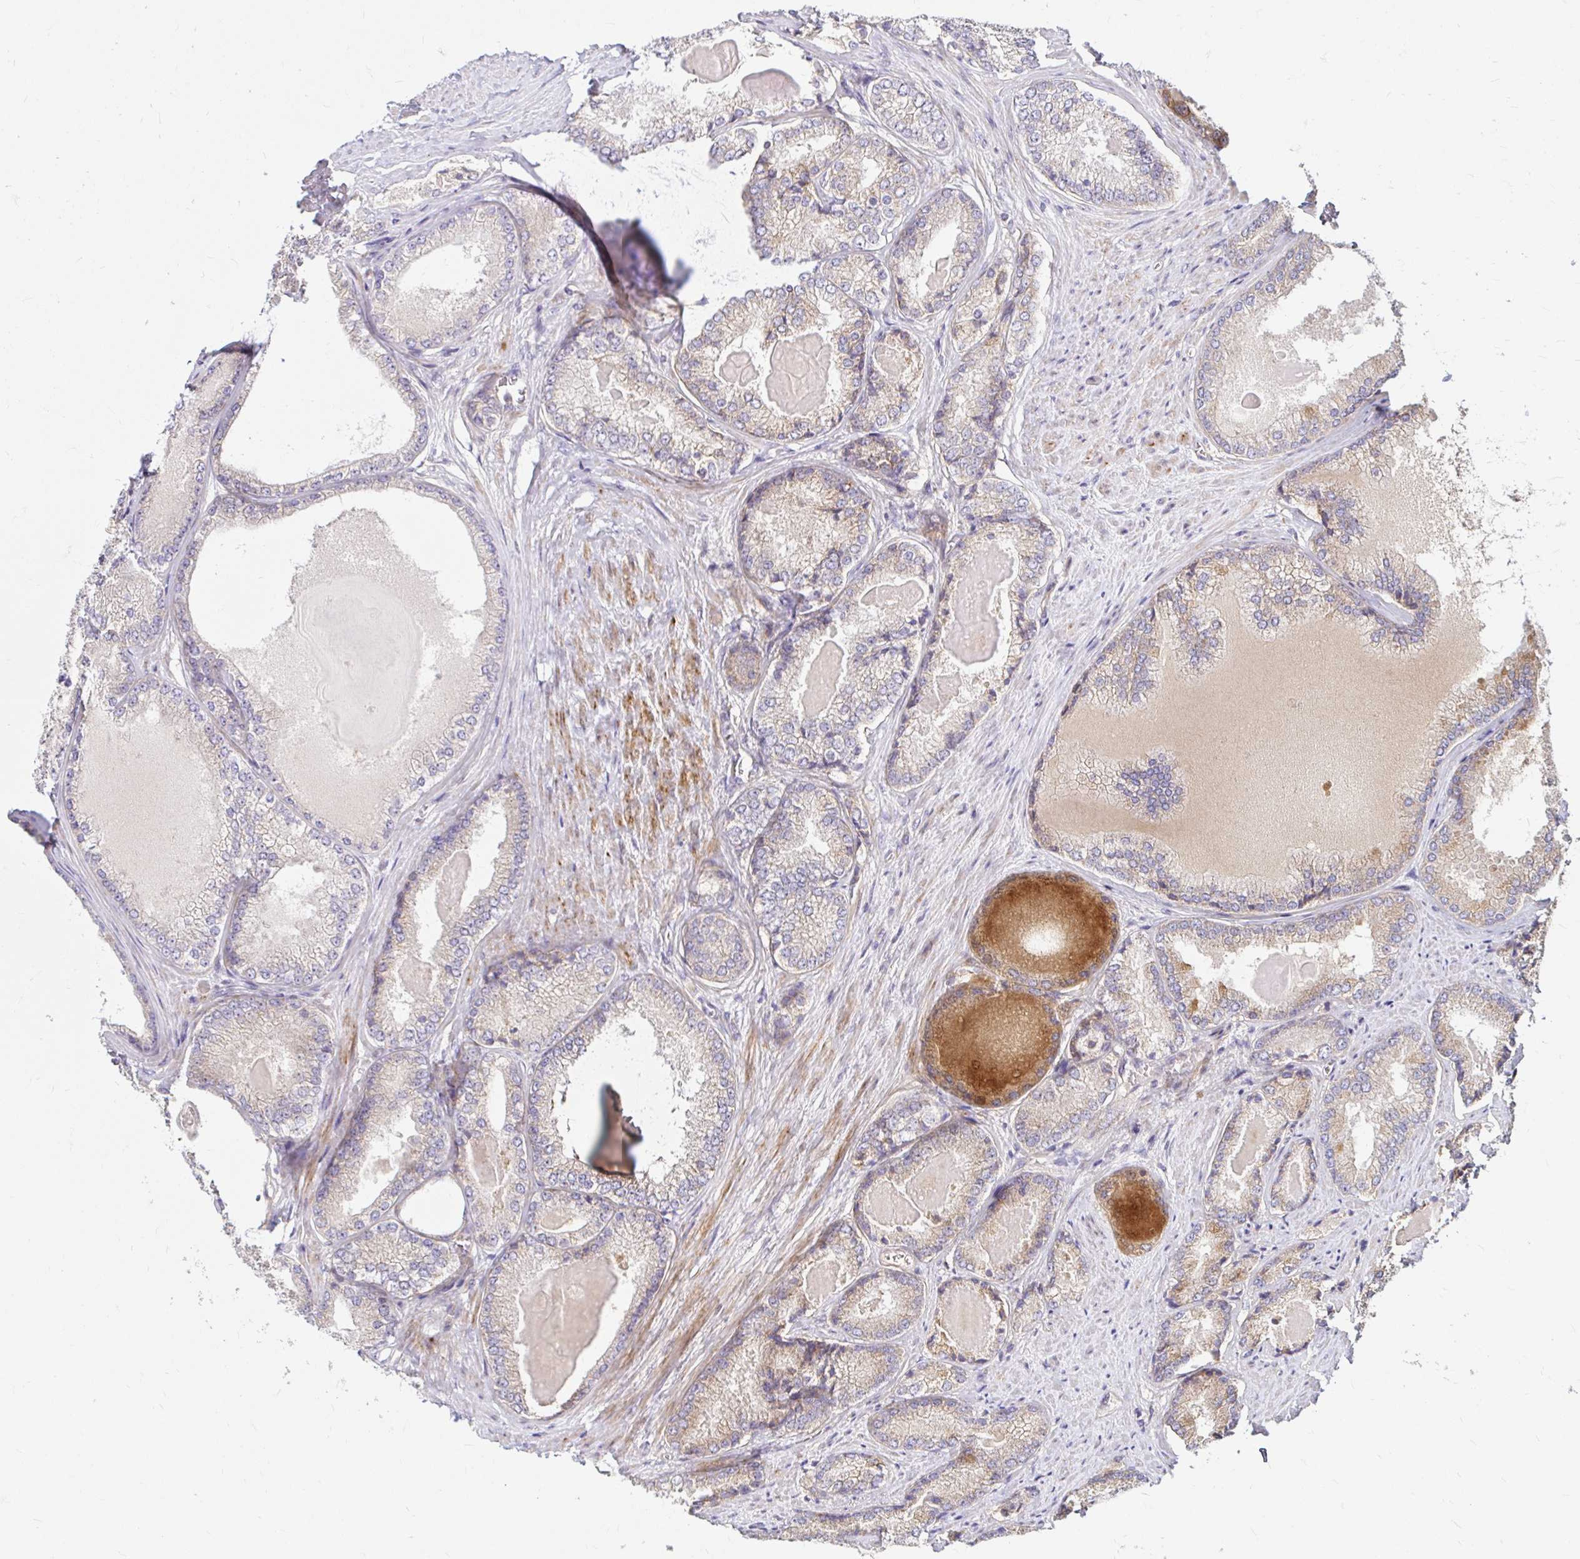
{"staining": {"intensity": "weak", "quantity": "<25%", "location": "cytoplasmic/membranous"}, "tissue": "prostate cancer", "cell_type": "Tumor cells", "image_type": "cancer", "snomed": [{"axis": "morphology", "description": "Adenocarcinoma, NOS"}, {"axis": "morphology", "description": "Adenocarcinoma, Low grade"}, {"axis": "topography", "description": "Prostate"}], "caption": "The histopathology image displays no staining of tumor cells in adenocarcinoma (prostate).", "gene": "ITGA2", "patient": {"sex": "male", "age": 68}}